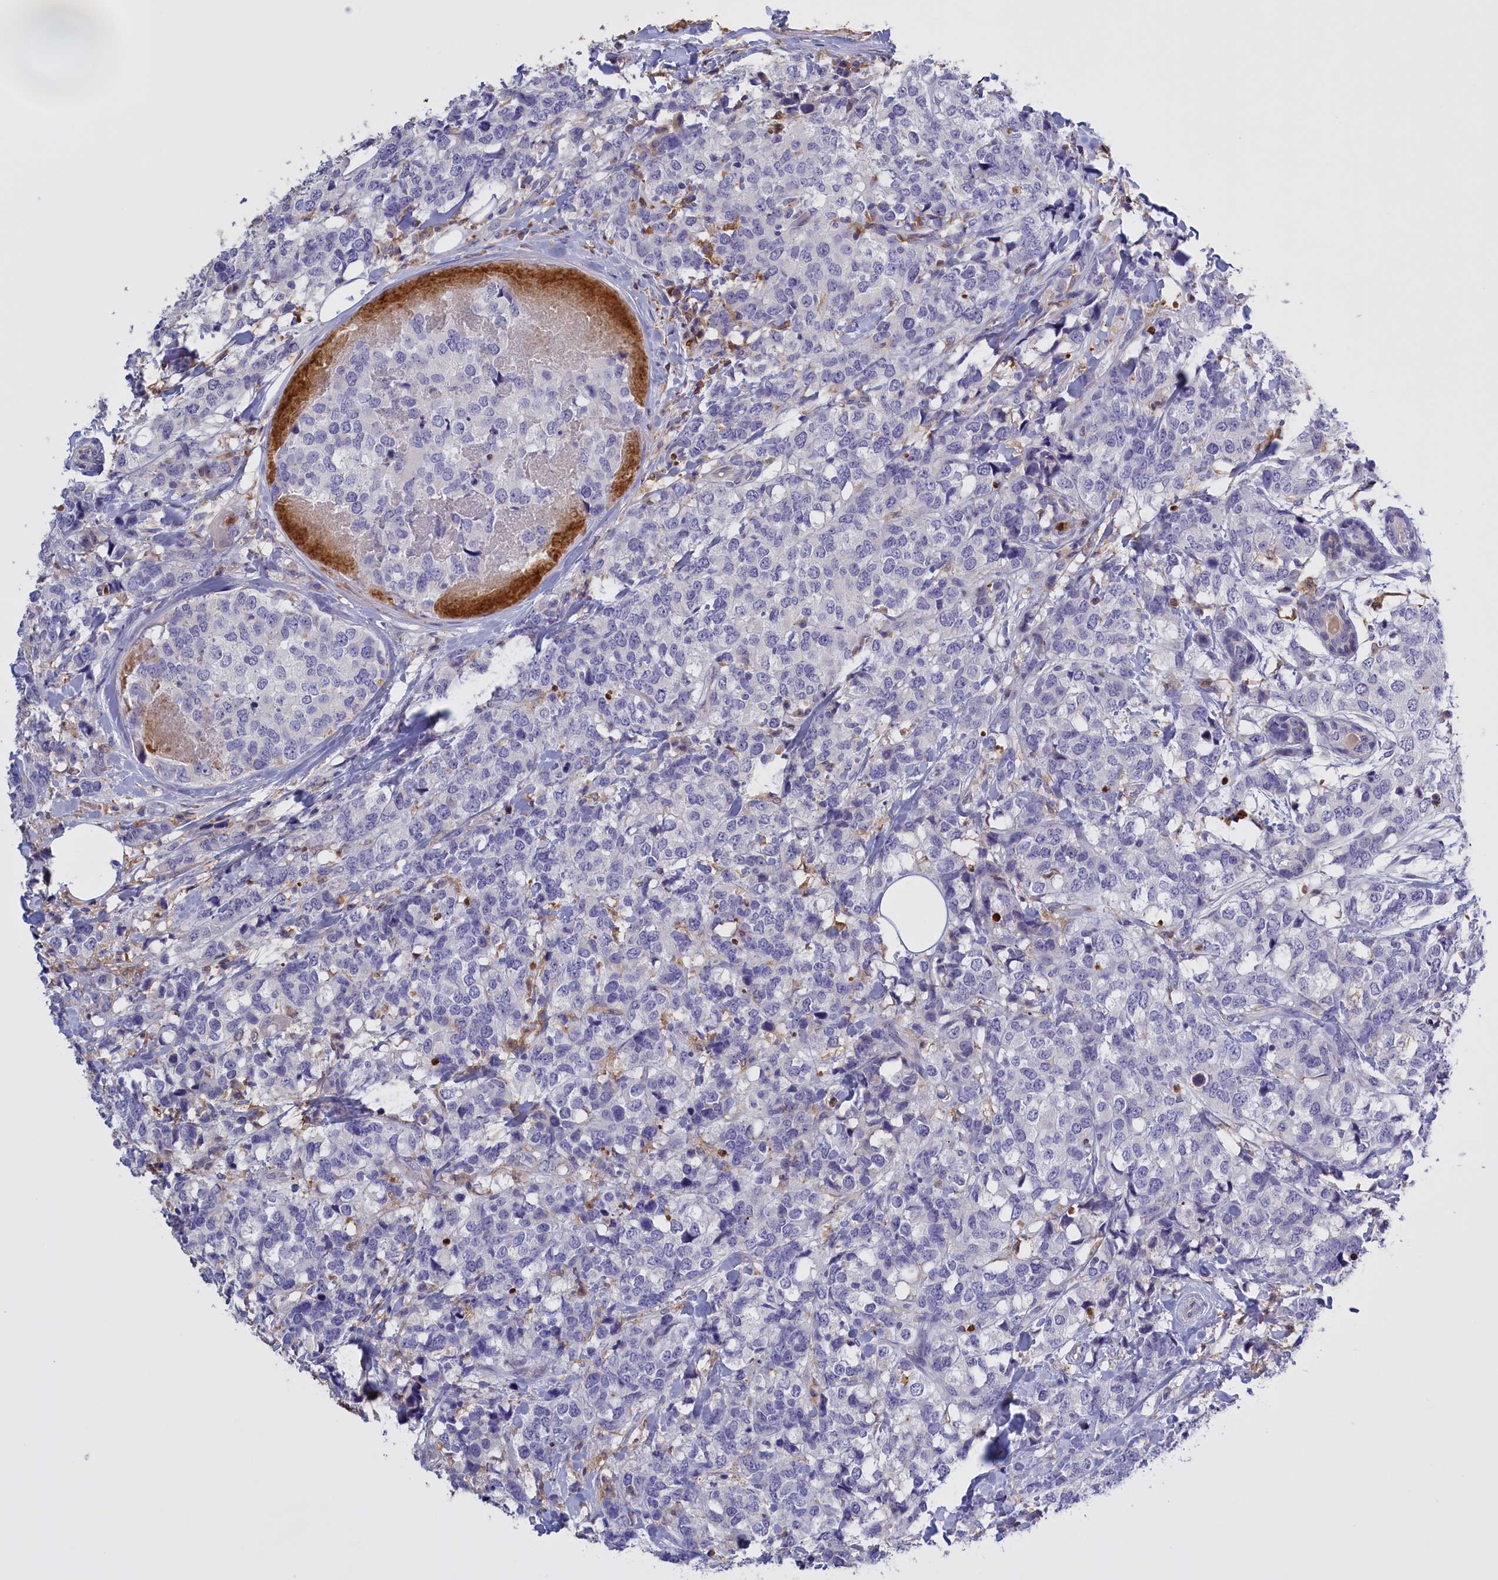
{"staining": {"intensity": "negative", "quantity": "none", "location": "none"}, "tissue": "breast cancer", "cell_type": "Tumor cells", "image_type": "cancer", "snomed": [{"axis": "morphology", "description": "Lobular carcinoma"}, {"axis": "topography", "description": "Breast"}], "caption": "The IHC micrograph has no significant expression in tumor cells of lobular carcinoma (breast) tissue. (DAB (3,3'-diaminobenzidine) IHC, high magnification).", "gene": "FAM149B1", "patient": {"sex": "female", "age": 59}}